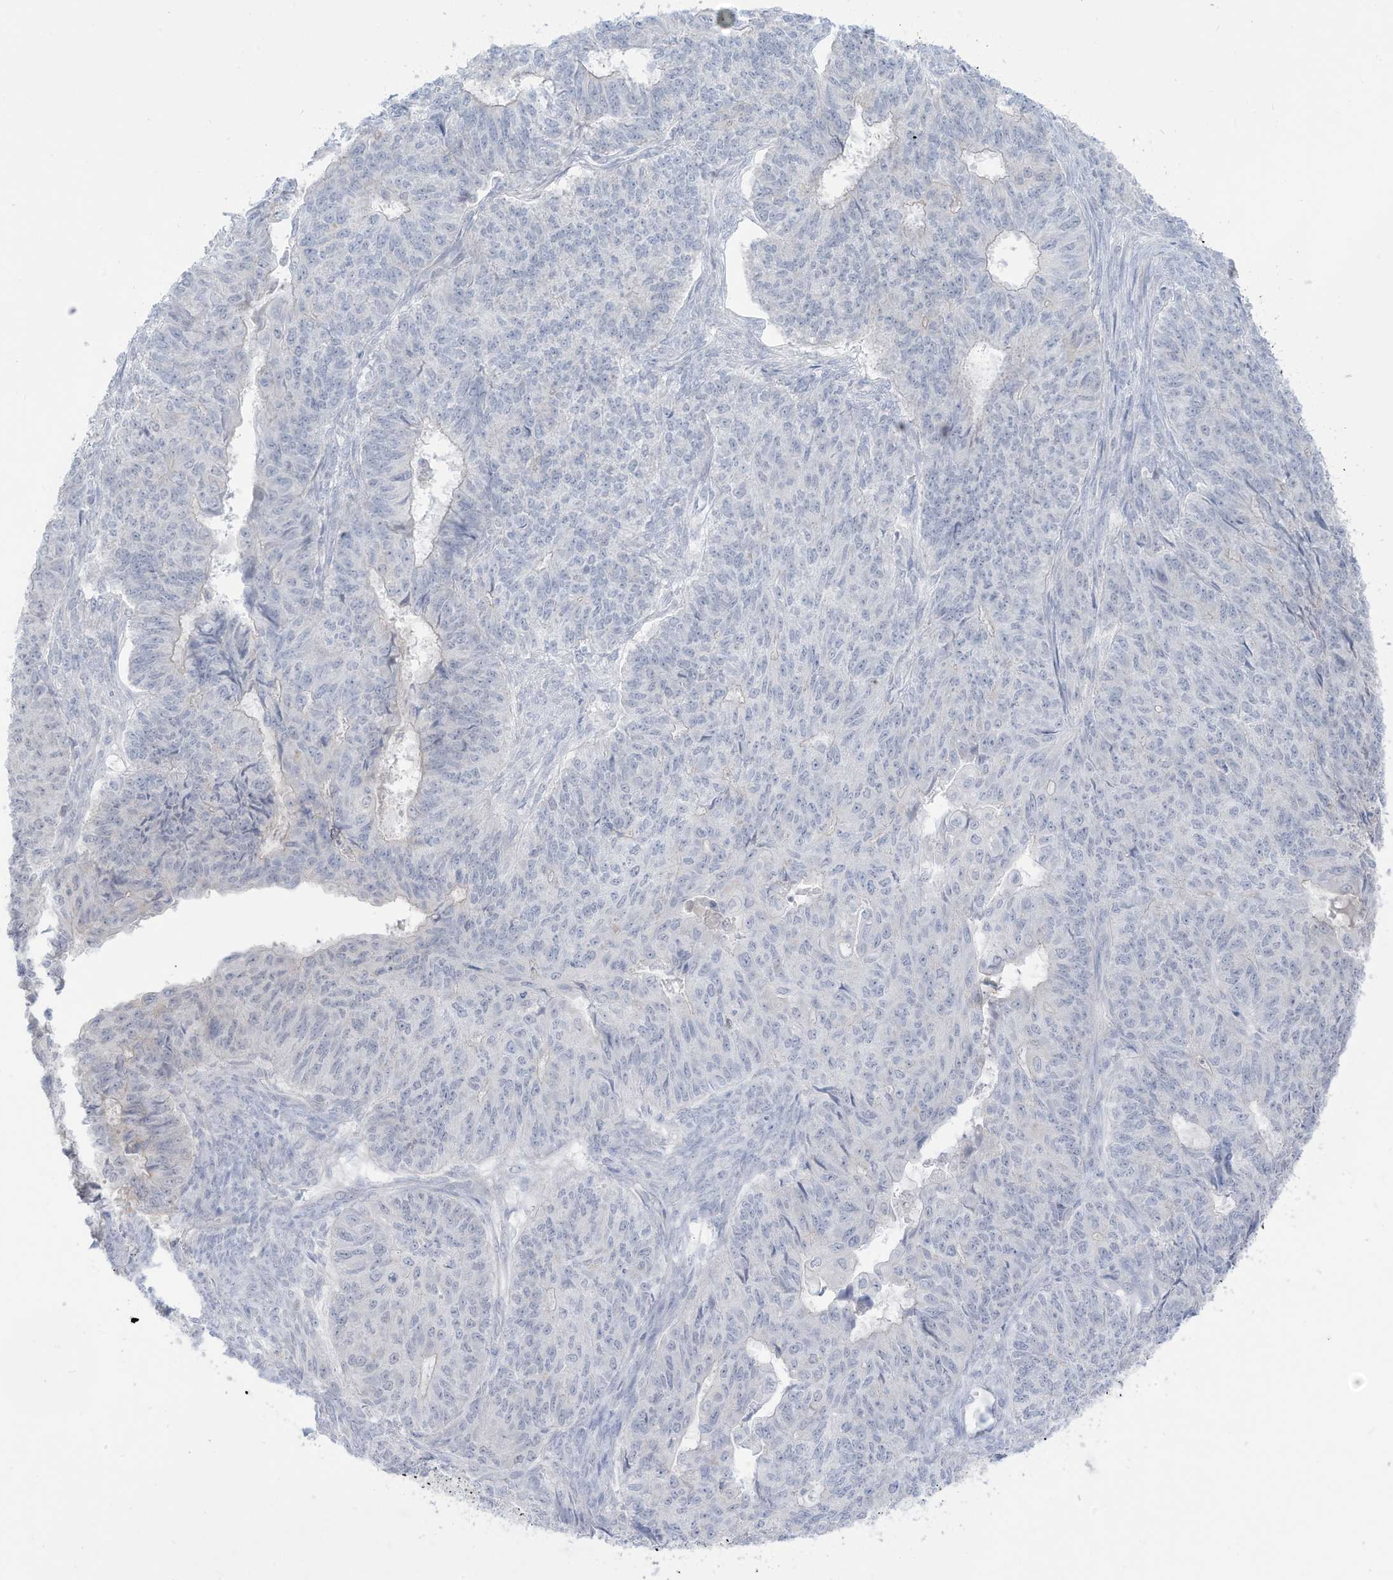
{"staining": {"intensity": "negative", "quantity": "none", "location": "none"}, "tissue": "endometrial cancer", "cell_type": "Tumor cells", "image_type": "cancer", "snomed": [{"axis": "morphology", "description": "Adenocarcinoma, NOS"}, {"axis": "topography", "description": "Endometrium"}], "caption": "Tumor cells are negative for brown protein staining in endometrial cancer (adenocarcinoma). (DAB (3,3'-diaminobenzidine) immunohistochemistry with hematoxylin counter stain).", "gene": "OGT", "patient": {"sex": "female", "age": 32}}